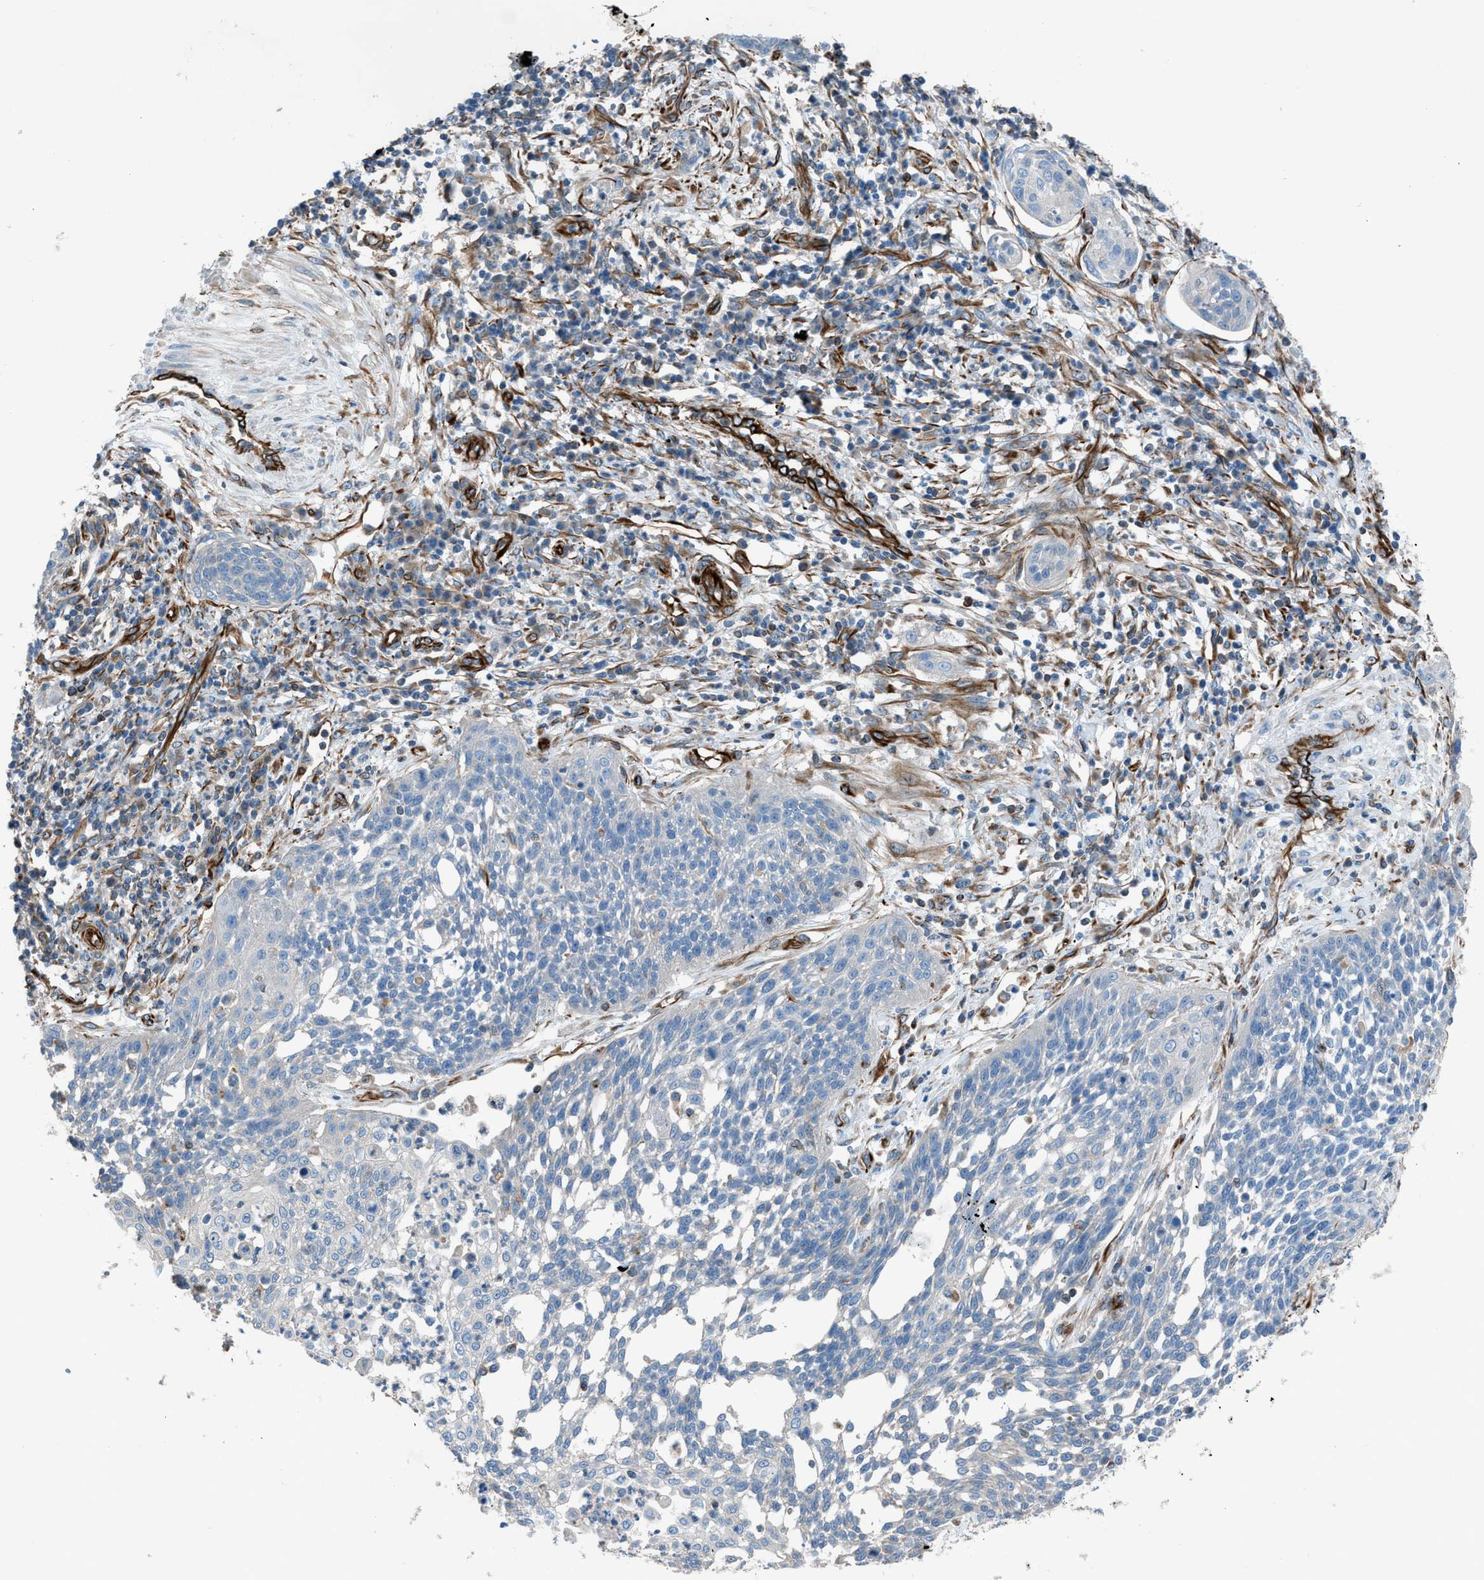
{"staining": {"intensity": "negative", "quantity": "none", "location": "none"}, "tissue": "cervical cancer", "cell_type": "Tumor cells", "image_type": "cancer", "snomed": [{"axis": "morphology", "description": "Squamous cell carcinoma, NOS"}, {"axis": "topography", "description": "Cervix"}], "caption": "Immunohistochemistry photomicrograph of neoplastic tissue: human cervical cancer (squamous cell carcinoma) stained with DAB (3,3'-diaminobenzidine) displays no significant protein positivity in tumor cells.", "gene": "CABP7", "patient": {"sex": "female", "age": 34}}